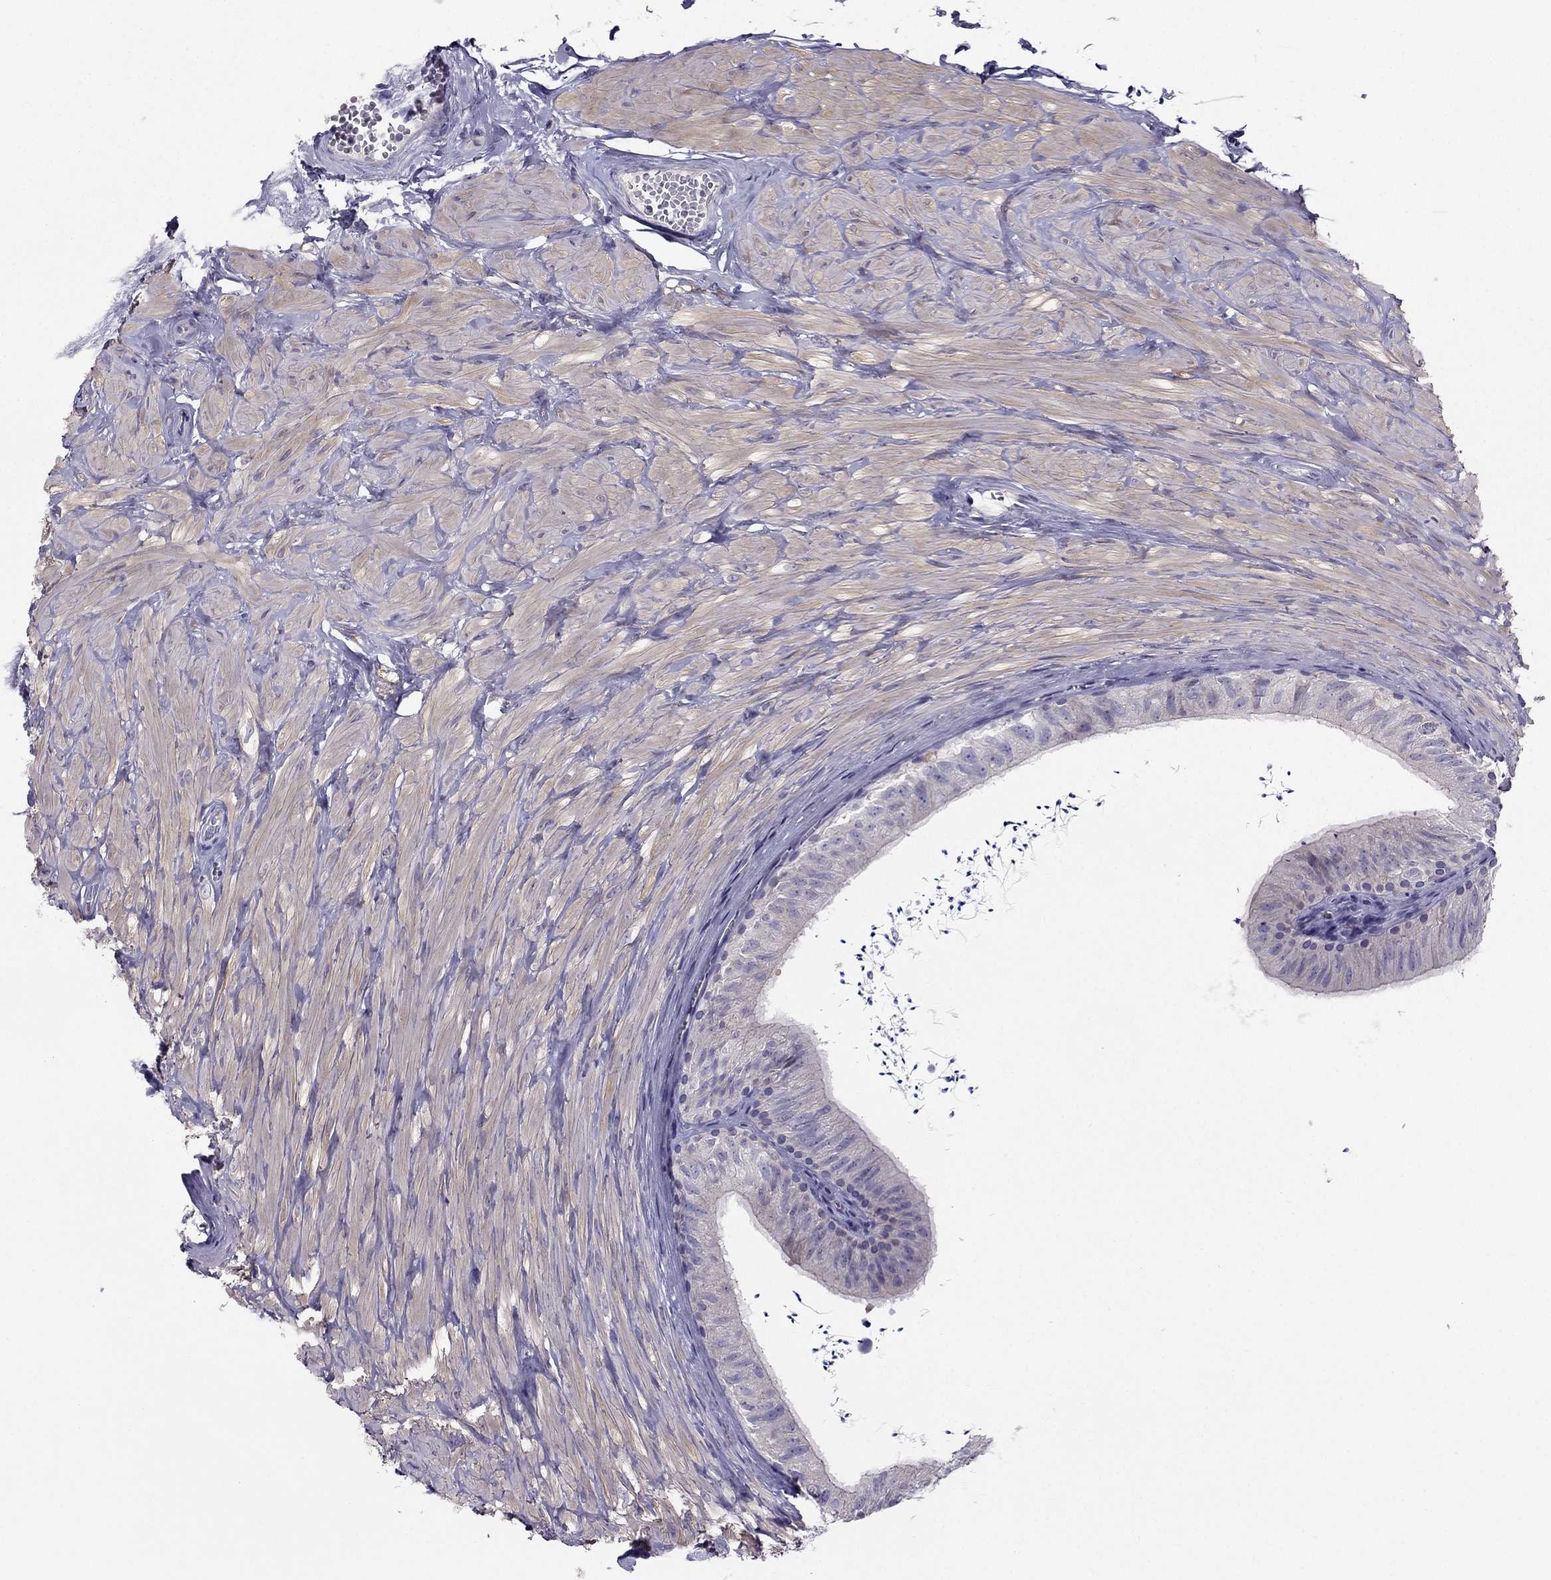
{"staining": {"intensity": "weak", "quantity": "25%-75%", "location": "cytoplasmic/membranous"}, "tissue": "epididymis", "cell_type": "Glandular cells", "image_type": "normal", "snomed": [{"axis": "morphology", "description": "Normal tissue, NOS"}, {"axis": "topography", "description": "Epididymis"}], "caption": "Brown immunohistochemical staining in benign epididymis shows weak cytoplasmic/membranous expression in about 25%-75% of glandular cells.", "gene": "SYT5", "patient": {"sex": "male", "age": 32}}